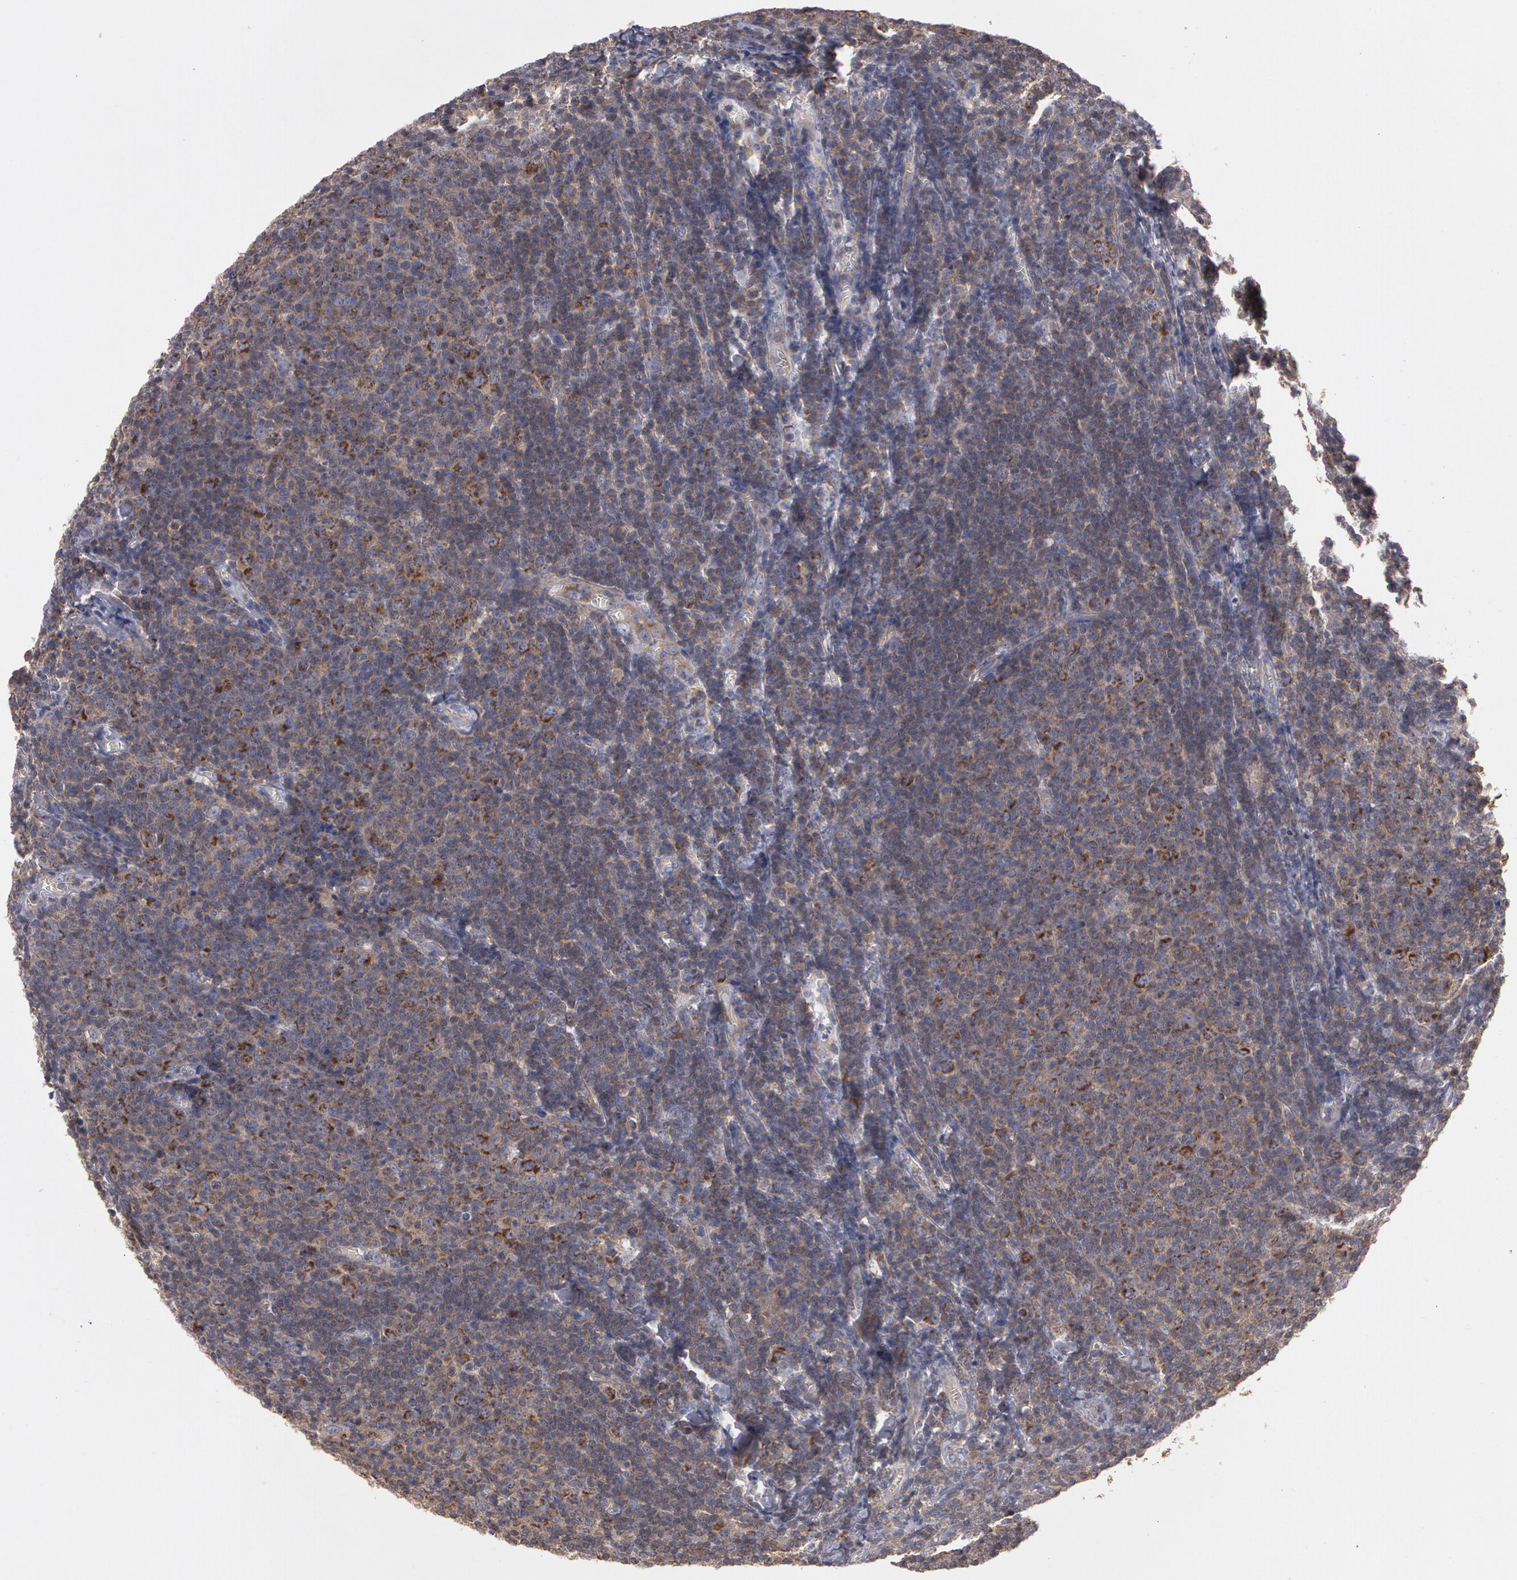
{"staining": {"intensity": "moderate", "quantity": ">75%", "location": "cytoplasmic/membranous"}, "tissue": "lymphoma", "cell_type": "Tumor cells", "image_type": "cancer", "snomed": [{"axis": "morphology", "description": "Malignant lymphoma, non-Hodgkin's type, Low grade"}, {"axis": "topography", "description": "Lymph node"}], "caption": "Lymphoma tissue shows moderate cytoplasmic/membranous positivity in approximately >75% of tumor cells The staining was performed using DAB (3,3'-diaminobenzidine) to visualize the protein expression in brown, while the nuclei were stained in blue with hematoxylin (Magnification: 20x).", "gene": "NEK9", "patient": {"sex": "male", "age": 74}}